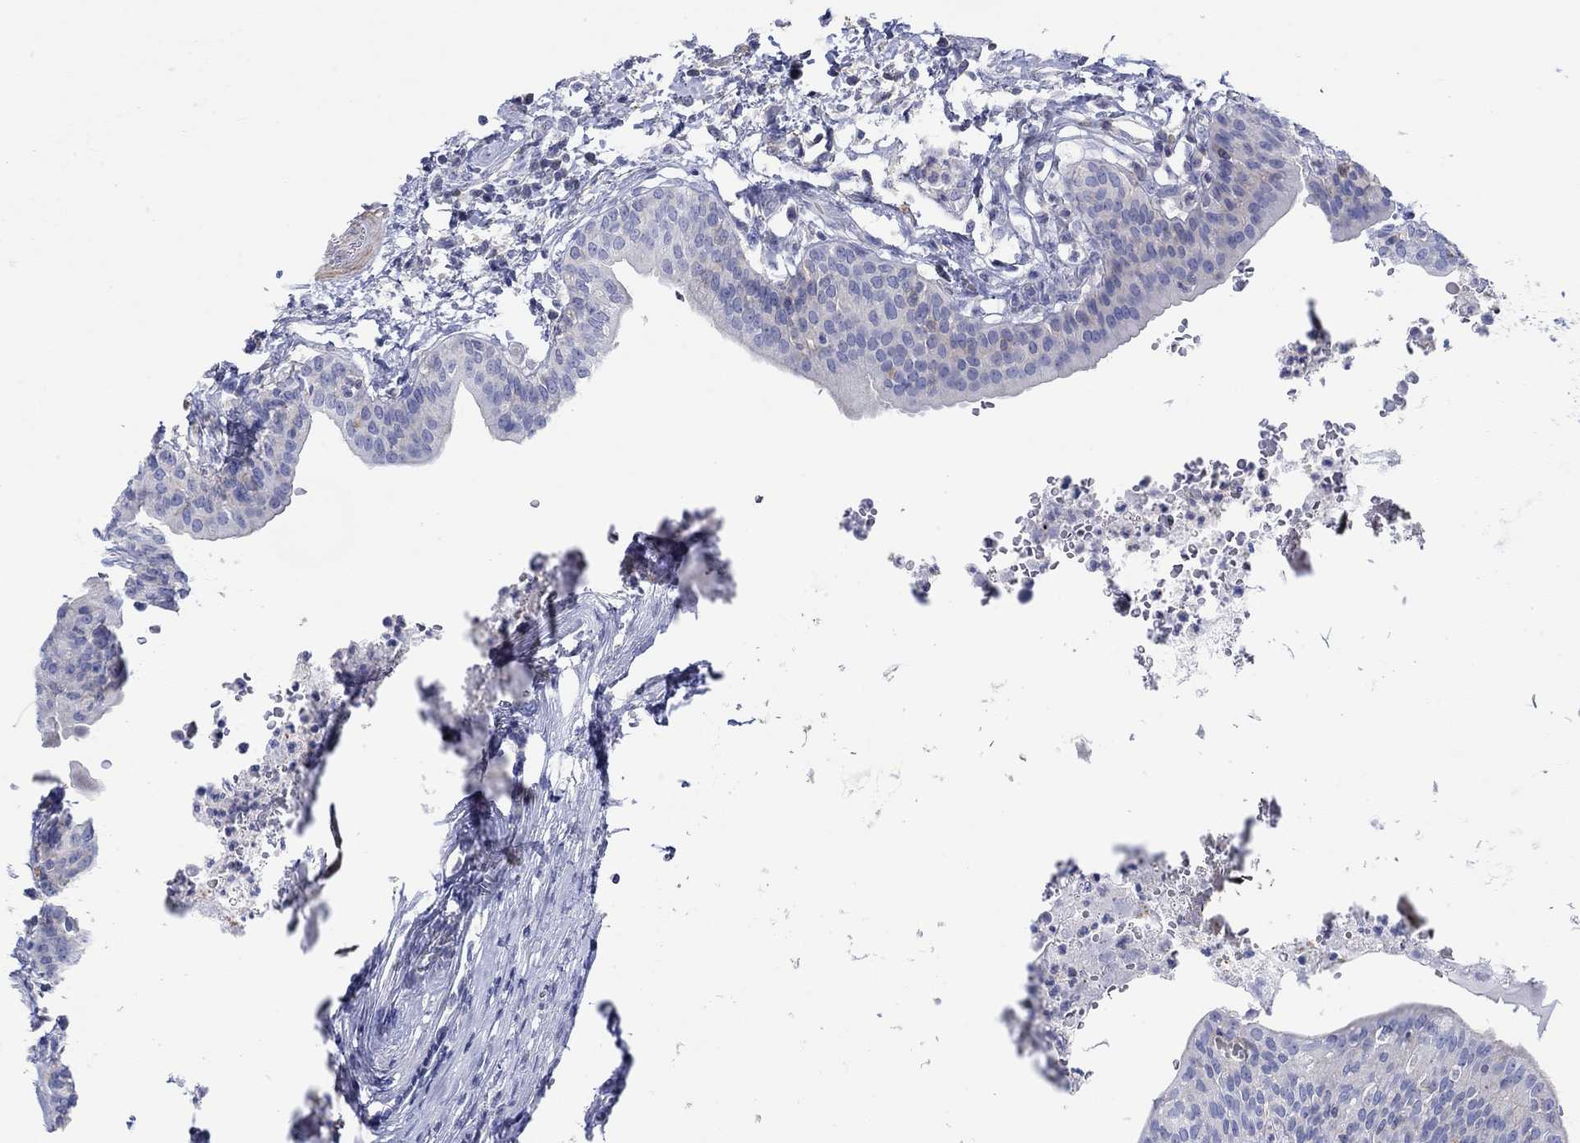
{"staining": {"intensity": "negative", "quantity": "none", "location": "none"}, "tissue": "urinary bladder", "cell_type": "Urothelial cells", "image_type": "normal", "snomed": [{"axis": "morphology", "description": "Normal tissue, NOS"}, {"axis": "topography", "description": "Urinary bladder"}], "caption": "Immunohistochemistry (IHC) image of normal urinary bladder stained for a protein (brown), which displays no staining in urothelial cells.", "gene": "PPIL6", "patient": {"sex": "male", "age": 66}}